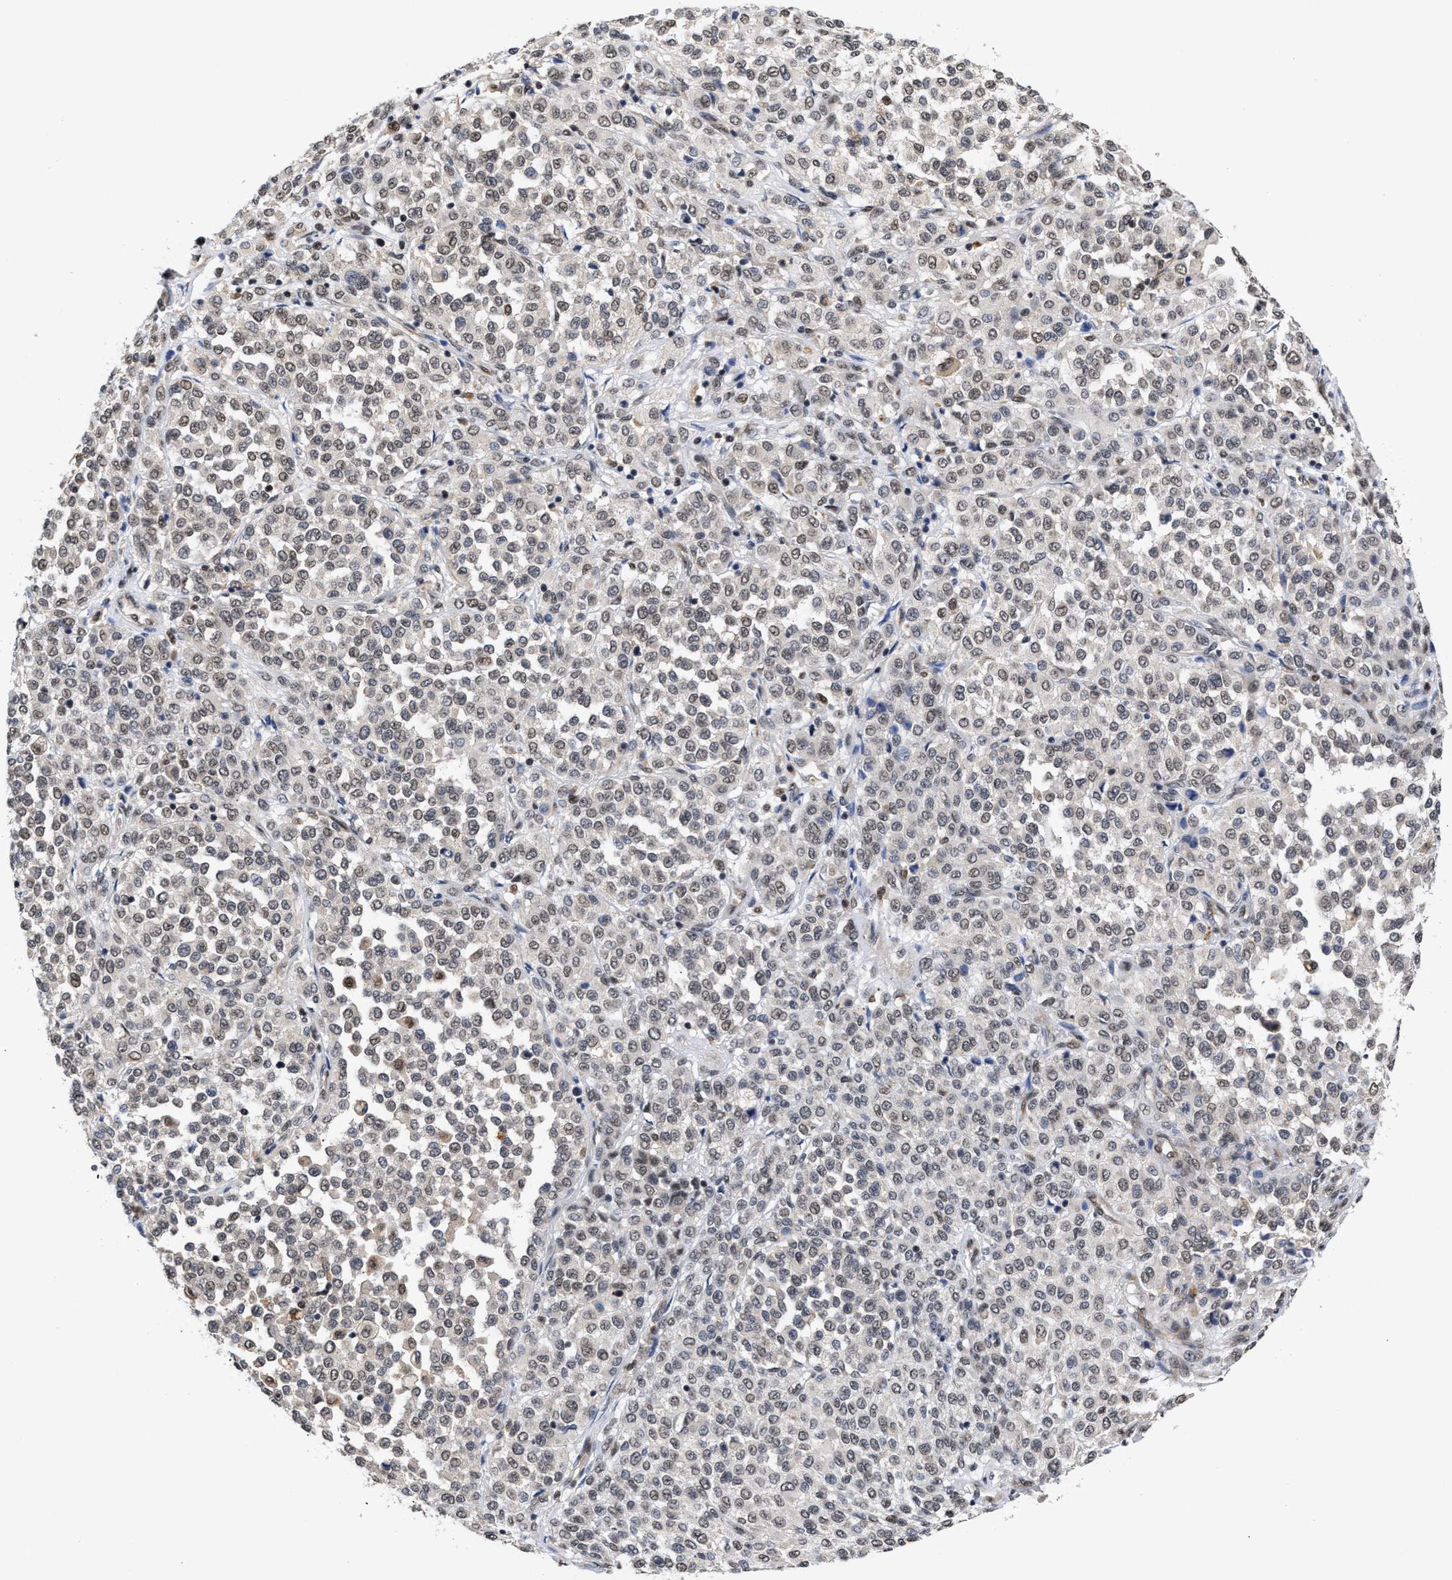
{"staining": {"intensity": "negative", "quantity": "none", "location": "none"}, "tissue": "melanoma", "cell_type": "Tumor cells", "image_type": "cancer", "snomed": [{"axis": "morphology", "description": "Malignant melanoma, Metastatic site"}, {"axis": "topography", "description": "Pancreas"}], "caption": "A photomicrograph of human malignant melanoma (metastatic site) is negative for staining in tumor cells.", "gene": "CLIP2", "patient": {"sex": "female", "age": 30}}